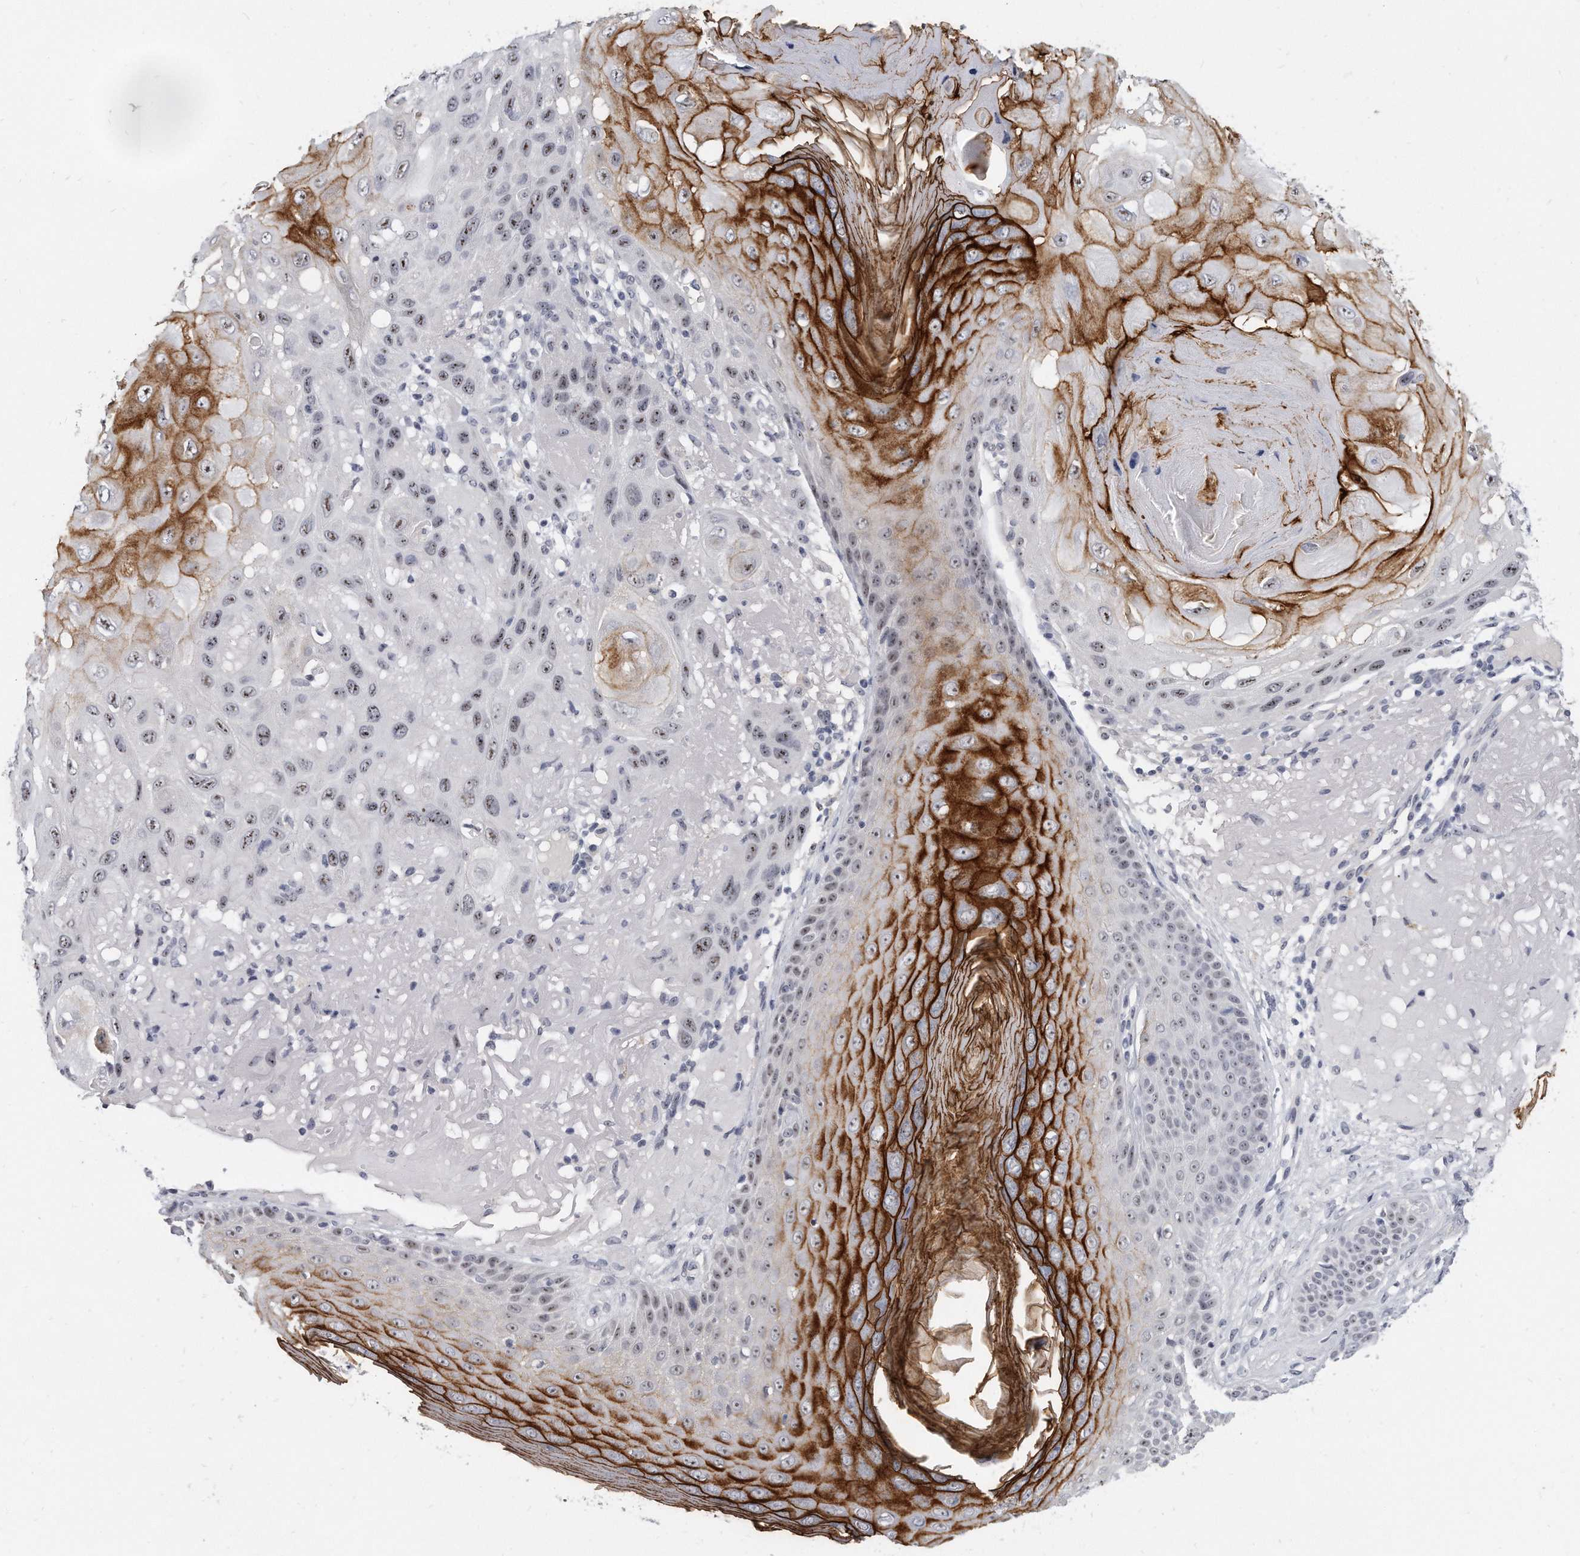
{"staining": {"intensity": "moderate", "quantity": "25%-75%", "location": "nuclear"}, "tissue": "skin cancer", "cell_type": "Tumor cells", "image_type": "cancer", "snomed": [{"axis": "morphology", "description": "Normal tissue, NOS"}, {"axis": "morphology", "description": "Squamous cell carcinoma, NOS"}, {"axis": "topography", "description": "Skin"}], "caption": "An immunohistochemistry (IHC) micrograph of neoplastic tissue is shown. Protein staining in brown shows moderate nuclear positivity in skin cancer (squamous cell carcinoma) within tumor cells.", "gene": "TFCP2L1", "patient": {"sex": "female", "age": 96}}